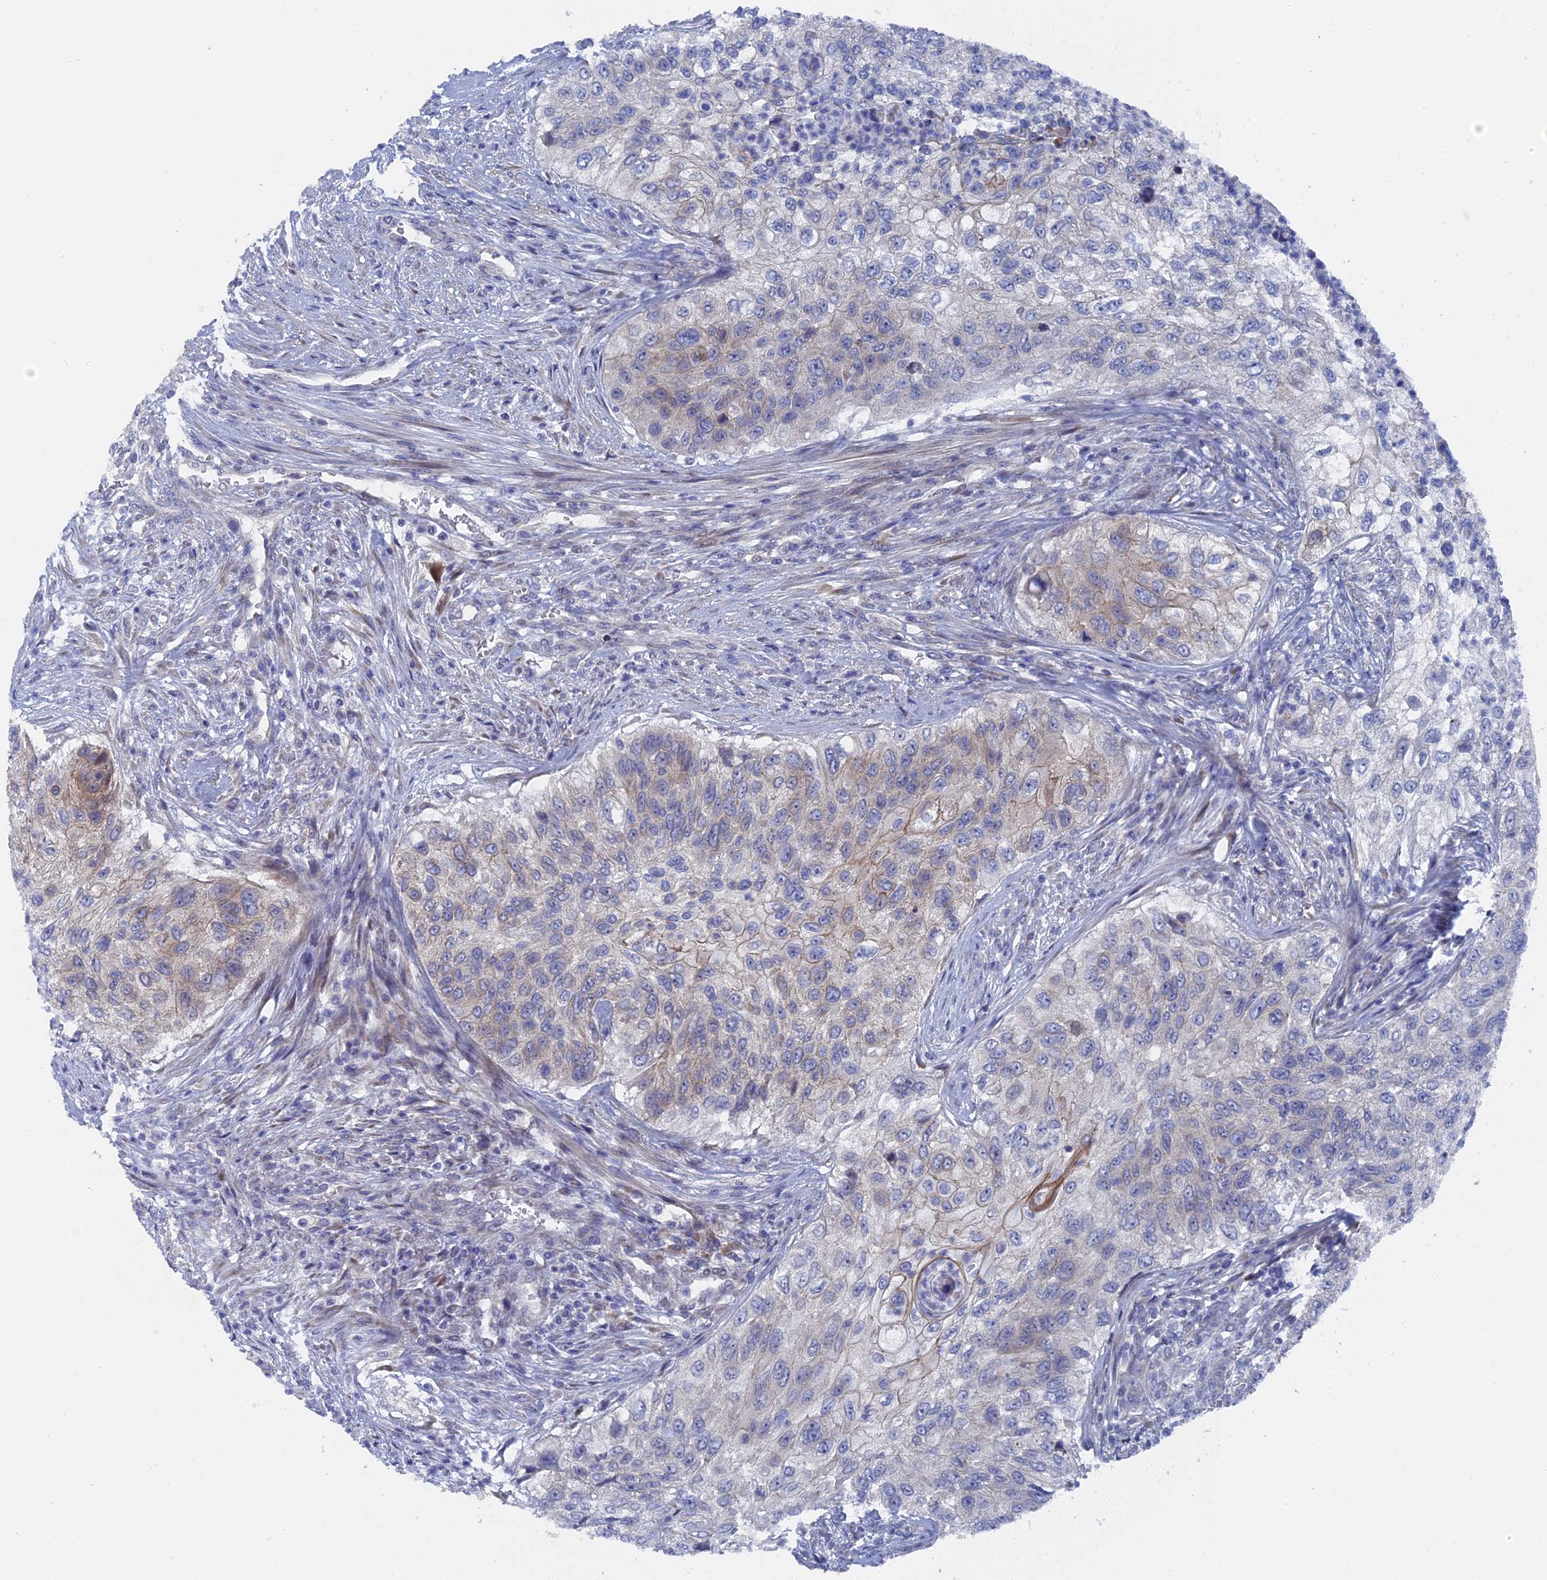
{"staining": {"intensity": "weak", "quantity": "<25%", "location": "cytoplasmic/membranous"}, "tissue": "urothelial cancer", "cell_type": "Tumor cells", "image_type": "cancer", "snomed": [{"axis": "morphology", "description": "Urothelial carcinoma, High grade"}, {"axis": "topography", "description": "Urinary bladder"}], "caption": "Tumor cells are negative for protein expression in human urothelial carcinoma (high-grade).", "gene": "TMEM161A", "patient": {"sex": "female", "age": 60}}